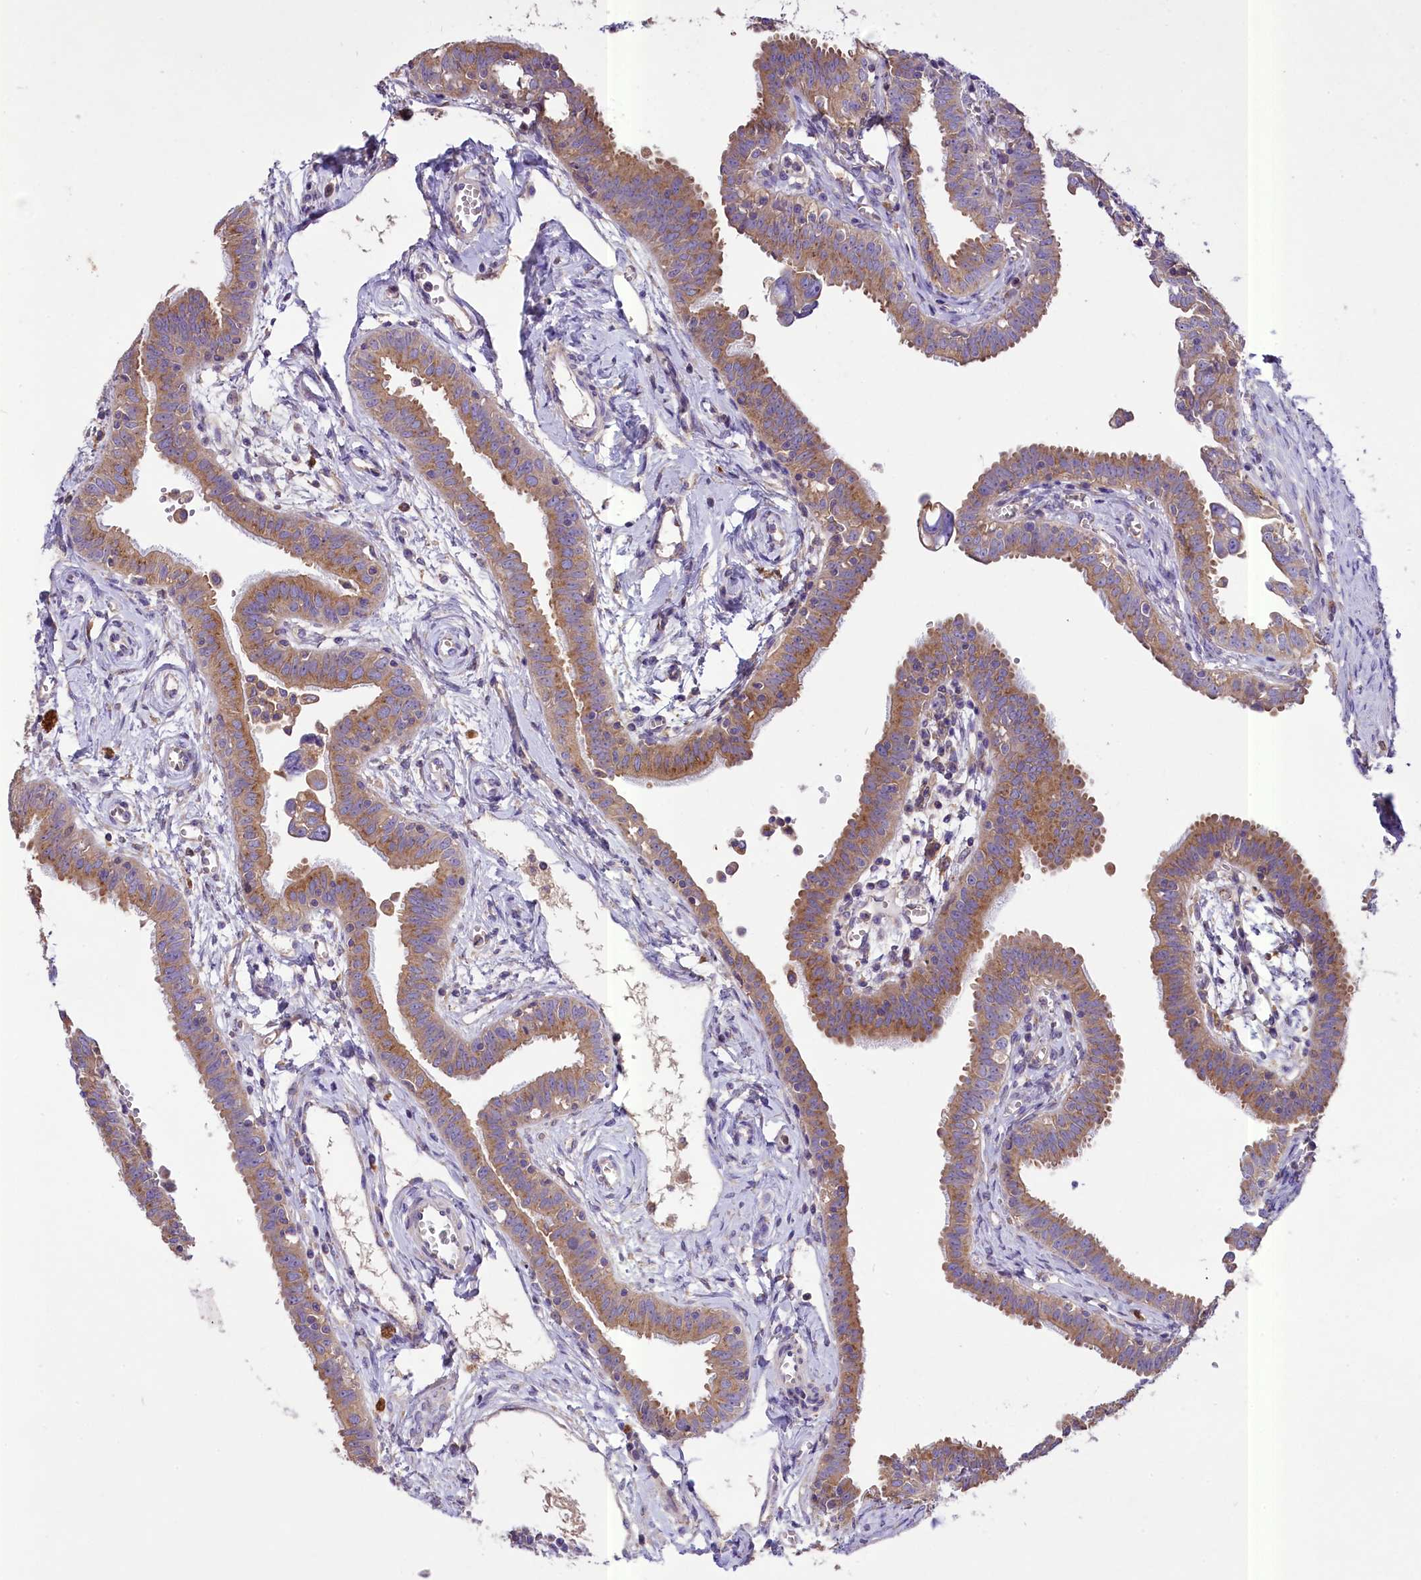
{"staining": {"intensity": "moderate", "quantity": ">75%", "location": "cytoplasmic/membranous"}, "tissue": "fallopian tube", "cell_type": "Glandular cells", "image_type": "normal", "snomed": [{"axis": "morphology", "description": "Normal tissue, NOS"}, {"axis": "morphology", "description": "Carcinoma, NOS"}, {"axis": "topography", "description": "Fallopian tube"}, {"axis": "topography", "description": "Ovary"}], "caption": "An IHC photomicrograph of unremarkable tissue is shown. Protein staining in brown highlights moderate cytoplasmic/membranous positivity in fallopian tube within glandular cells.", "gene": "PEMT", "patient": {"sex": "female", "age": 59}}